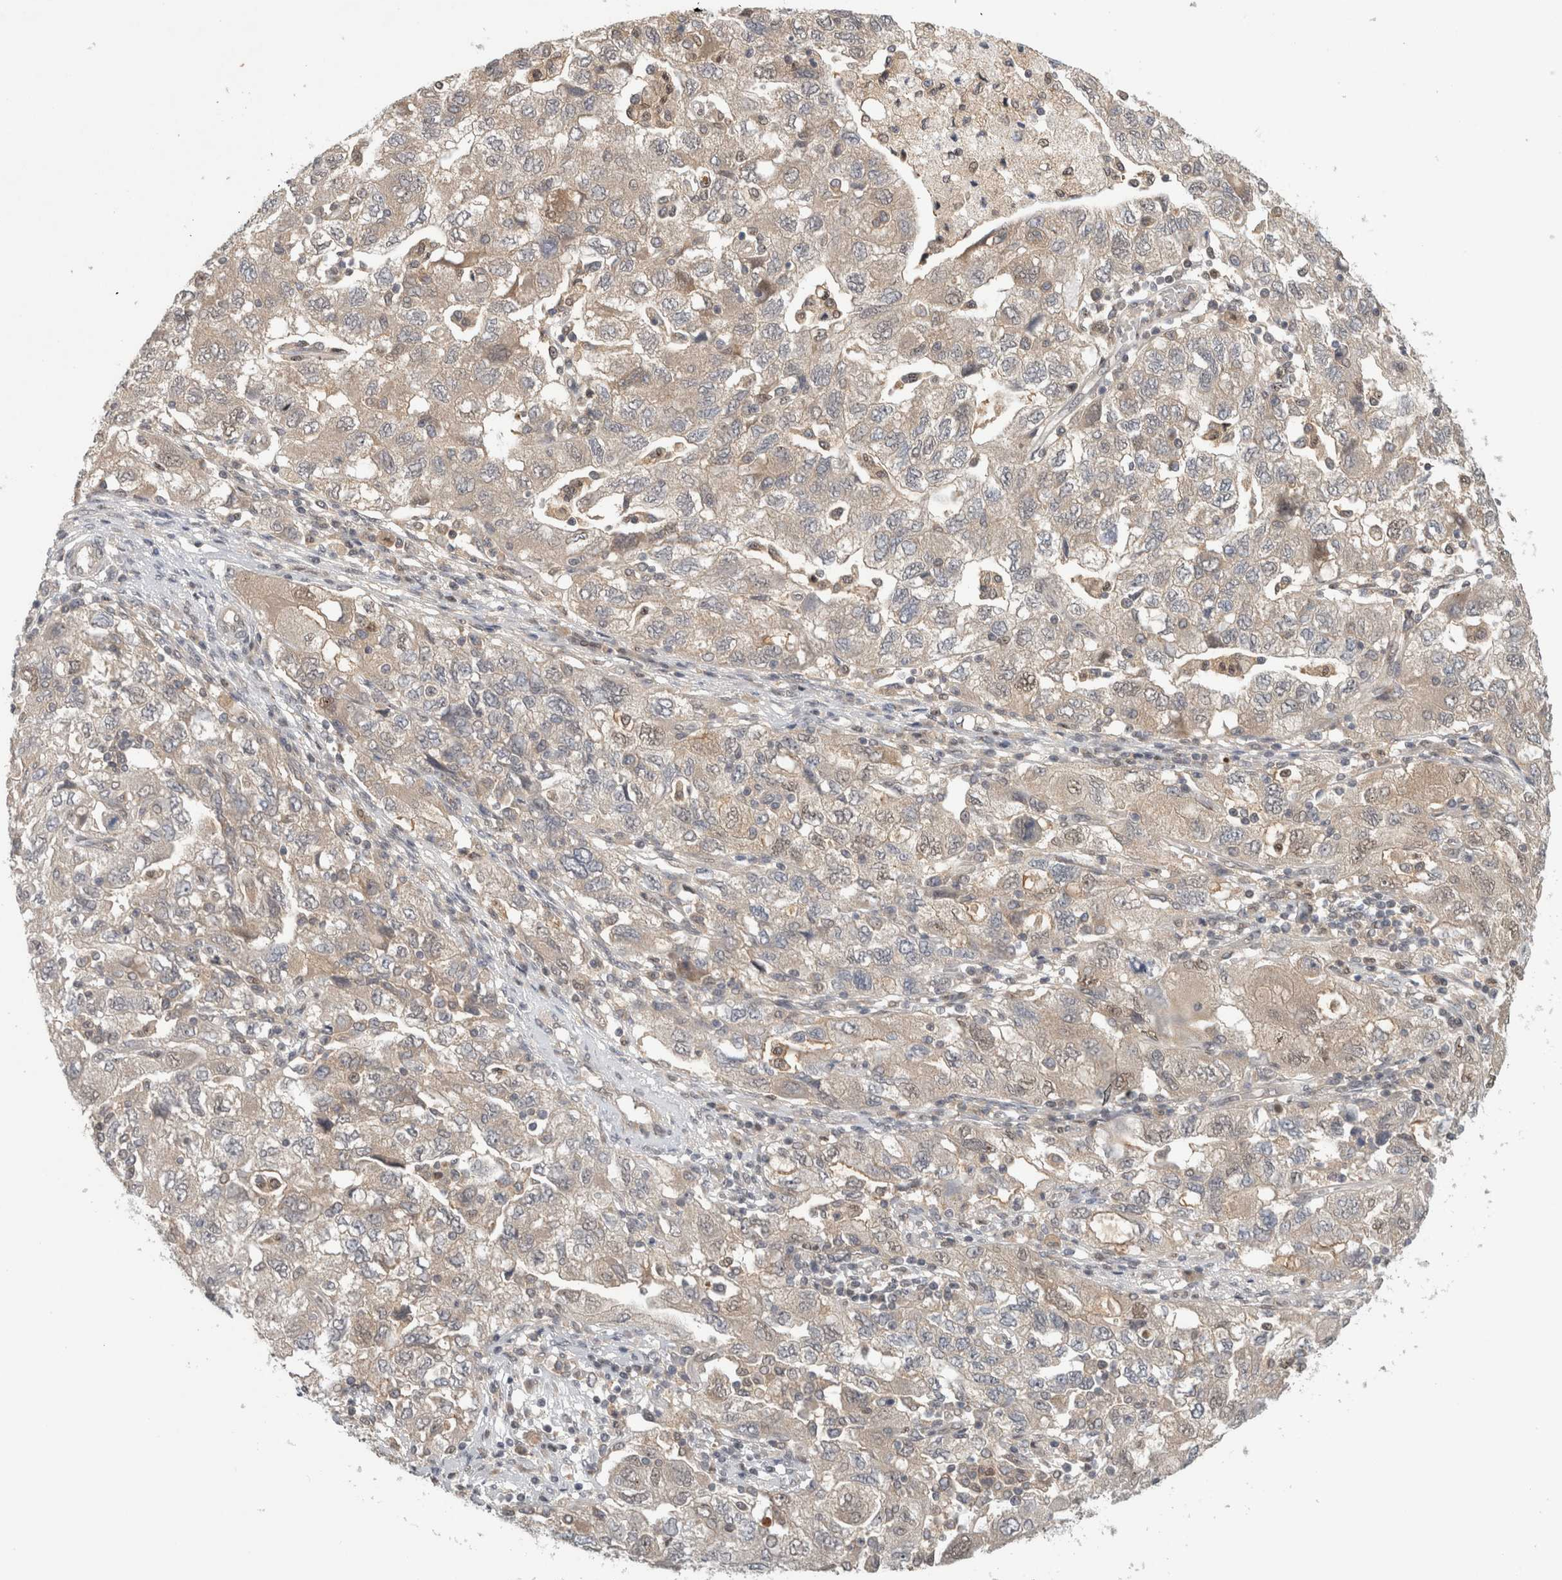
{"staining": {"intensity": "weak", "quantity": "25%-75%", "location": "cytoplasmic/membranous"}, "tissue": "ovarian cancer", "cell_type": "Tumor cells", "image_type": "cancer", "snomed": [{"axis": "morphology", "description": "Carcinoma, NOS"}, {"axis": "morphology", "description": "Cystadenocarcinoma, serous, NOS"}, {"axis": "topography", "description": "Ovary"}], "caption": "DAB (3,3'-diaminobenzidine) immunohistochemical staining of ovarian cancer (carcinoma) shows weak cytoplasmic/membranous protein positivity in about 25%-75% of tumor cells.", "gene": "PIGP", "patient": {"sex": "female", "age": 69}}